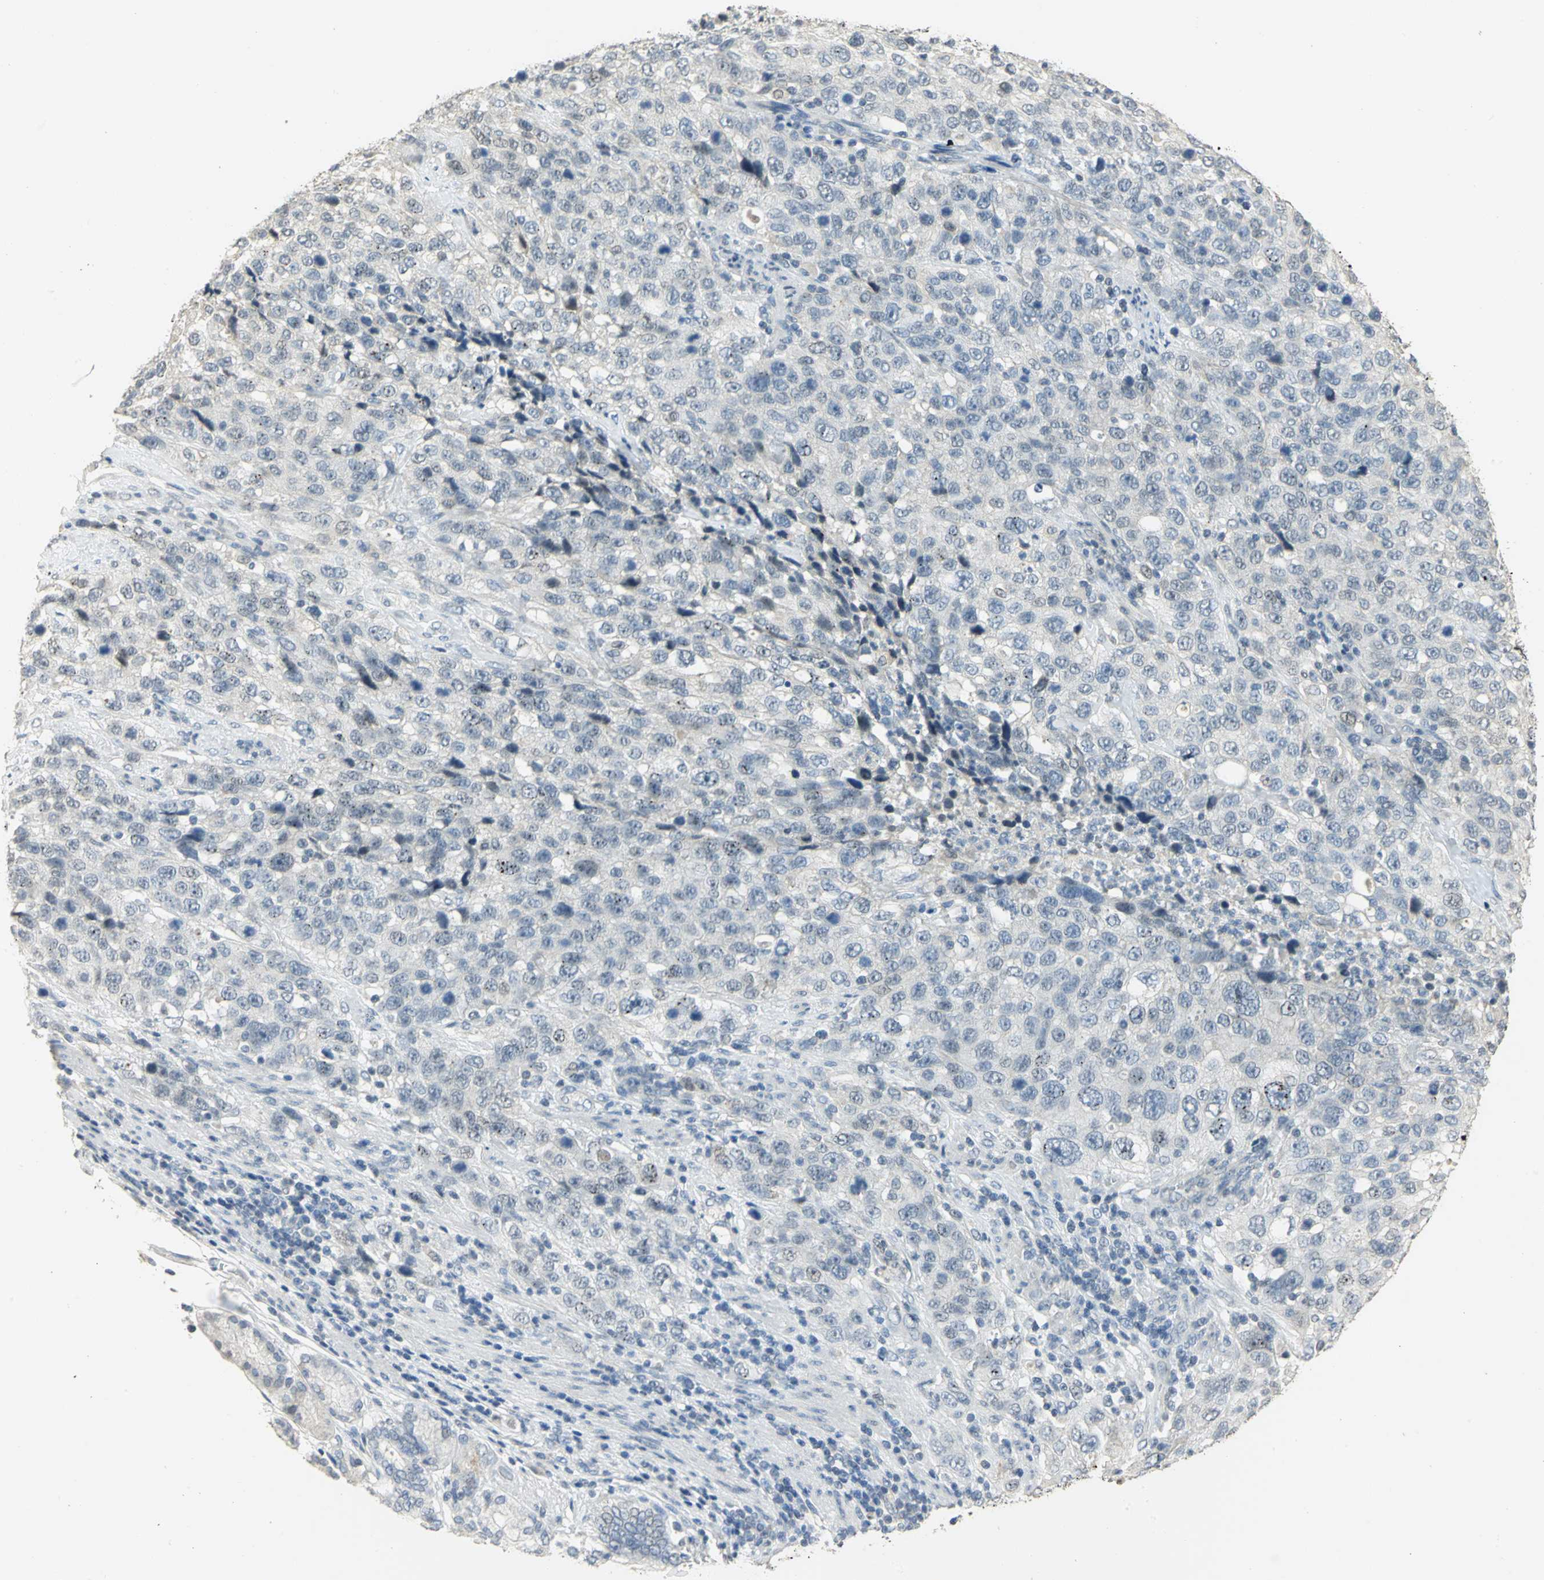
{"staining": {"intensity": "negative", "quantity": "none", "location": "none"}, "tissue": "stomach cancer", "cell_type": "Tumor cells", "image_type": "cancer", "snomed": [{"axis": "morphology", "description": "Normal tissue, NOS"}, {"axis": "morphology", "description": "Adenocarcinoma, NOS"}, {"axis": "topography", "description": "Stomach"}], "caption": "High power microscopy micrograph of an IHC image of stomach cancer, revealing no significant staining in tumor cells. (Immunohistochemistry (ihc), brightfield microscopy, high magnification).", "gene": "DNAJB6", "patient": {"sex": "male", "age": 48}}